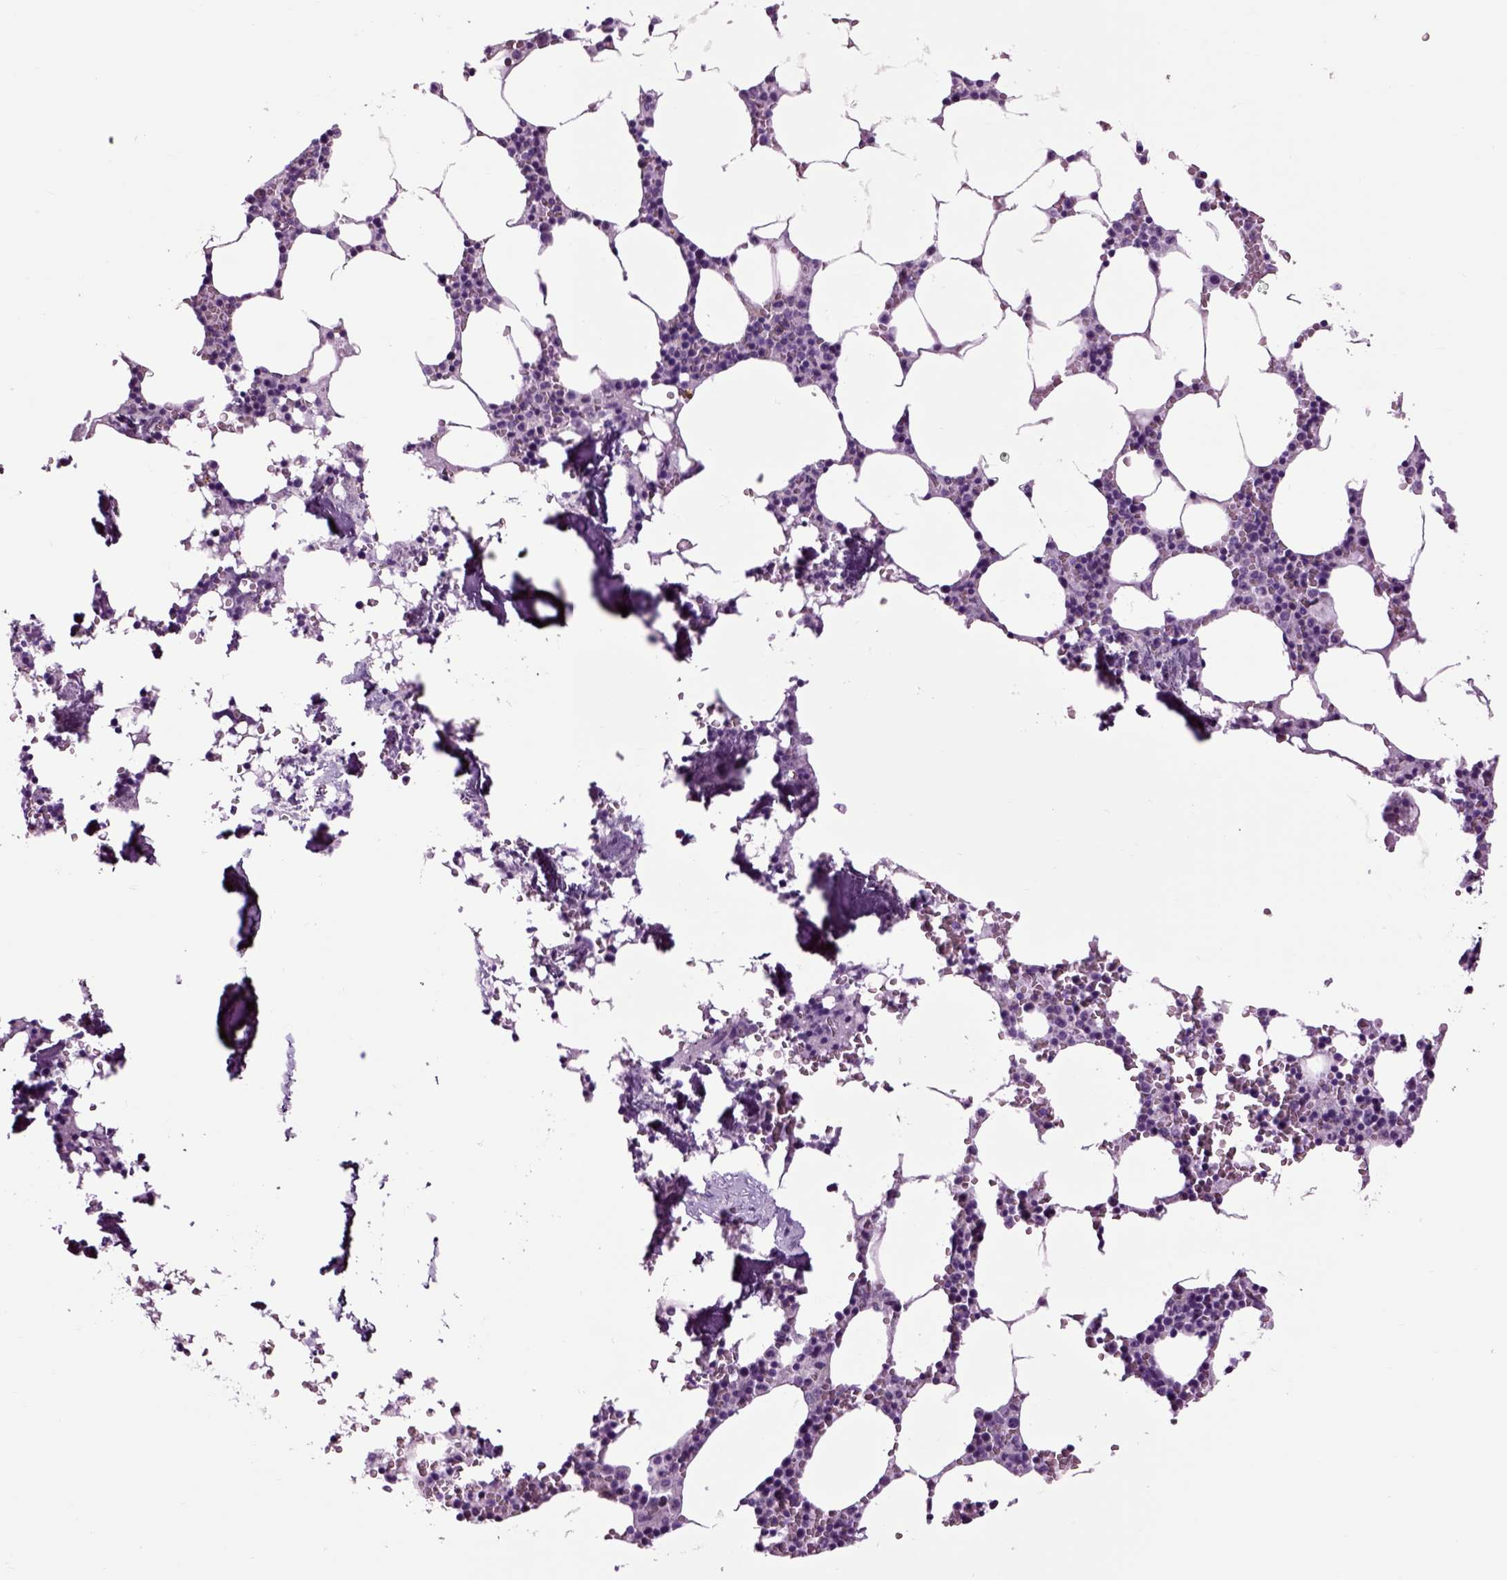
{"staining": {"intensity": "negative", "quantity": "none", "location": "none"}, "tissue": "bone marrow", "cell_type": "Hematopoietic cells", "image_type": "normal", "snomed": [{"axis": "morphology", "description": "Normal tissue, NOS"}, {"axis": "topography", "description": "Bone marrow"}], "caption": "IHC photomicrograph of normal bone marrow stained for a protein (brown), which shows no expression in hematopoietic cells. Nuclei are stained in blue.", "gene": "ARHGAP11A", "patient": {"sex": "female", "age": 64}}